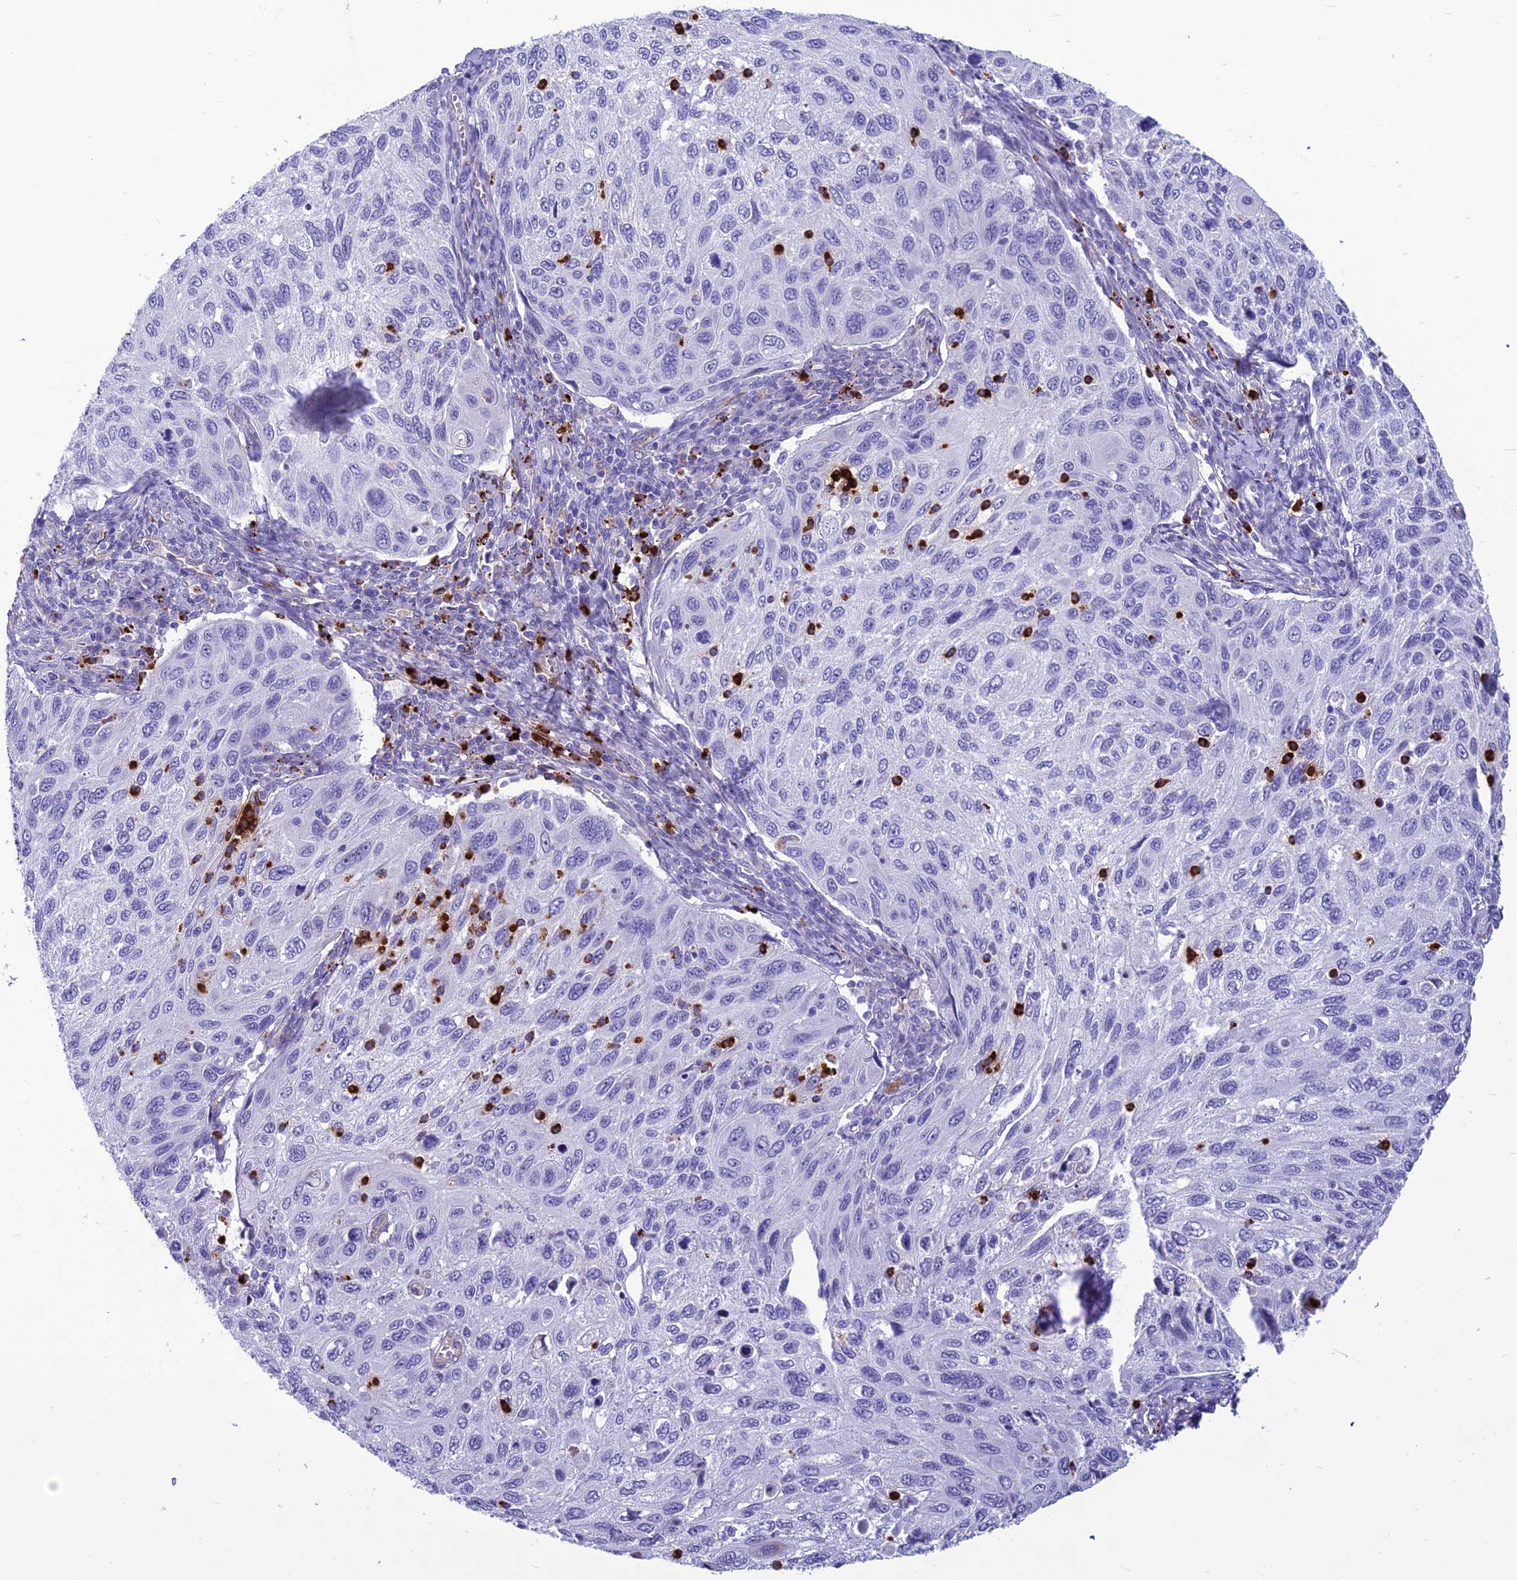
{"staining": {"intensity": "negative", "quantity": "none", "location": "none"}, "tissue": "cervical cancer", "cell_type": "Tumor cells", "image_type": "cancer", "snomed": [{"axis": "morphology", "description": "Squamous cell carcinoma, NOS"}, {"axis": "topography", "description": "Cervix"}], "caption": "Tumor cells show no significant protein staining in cervical cancer (squamous cell carcinoma).", "gene": "BBS7", "patient": {"sex": "female", "age": 70}}